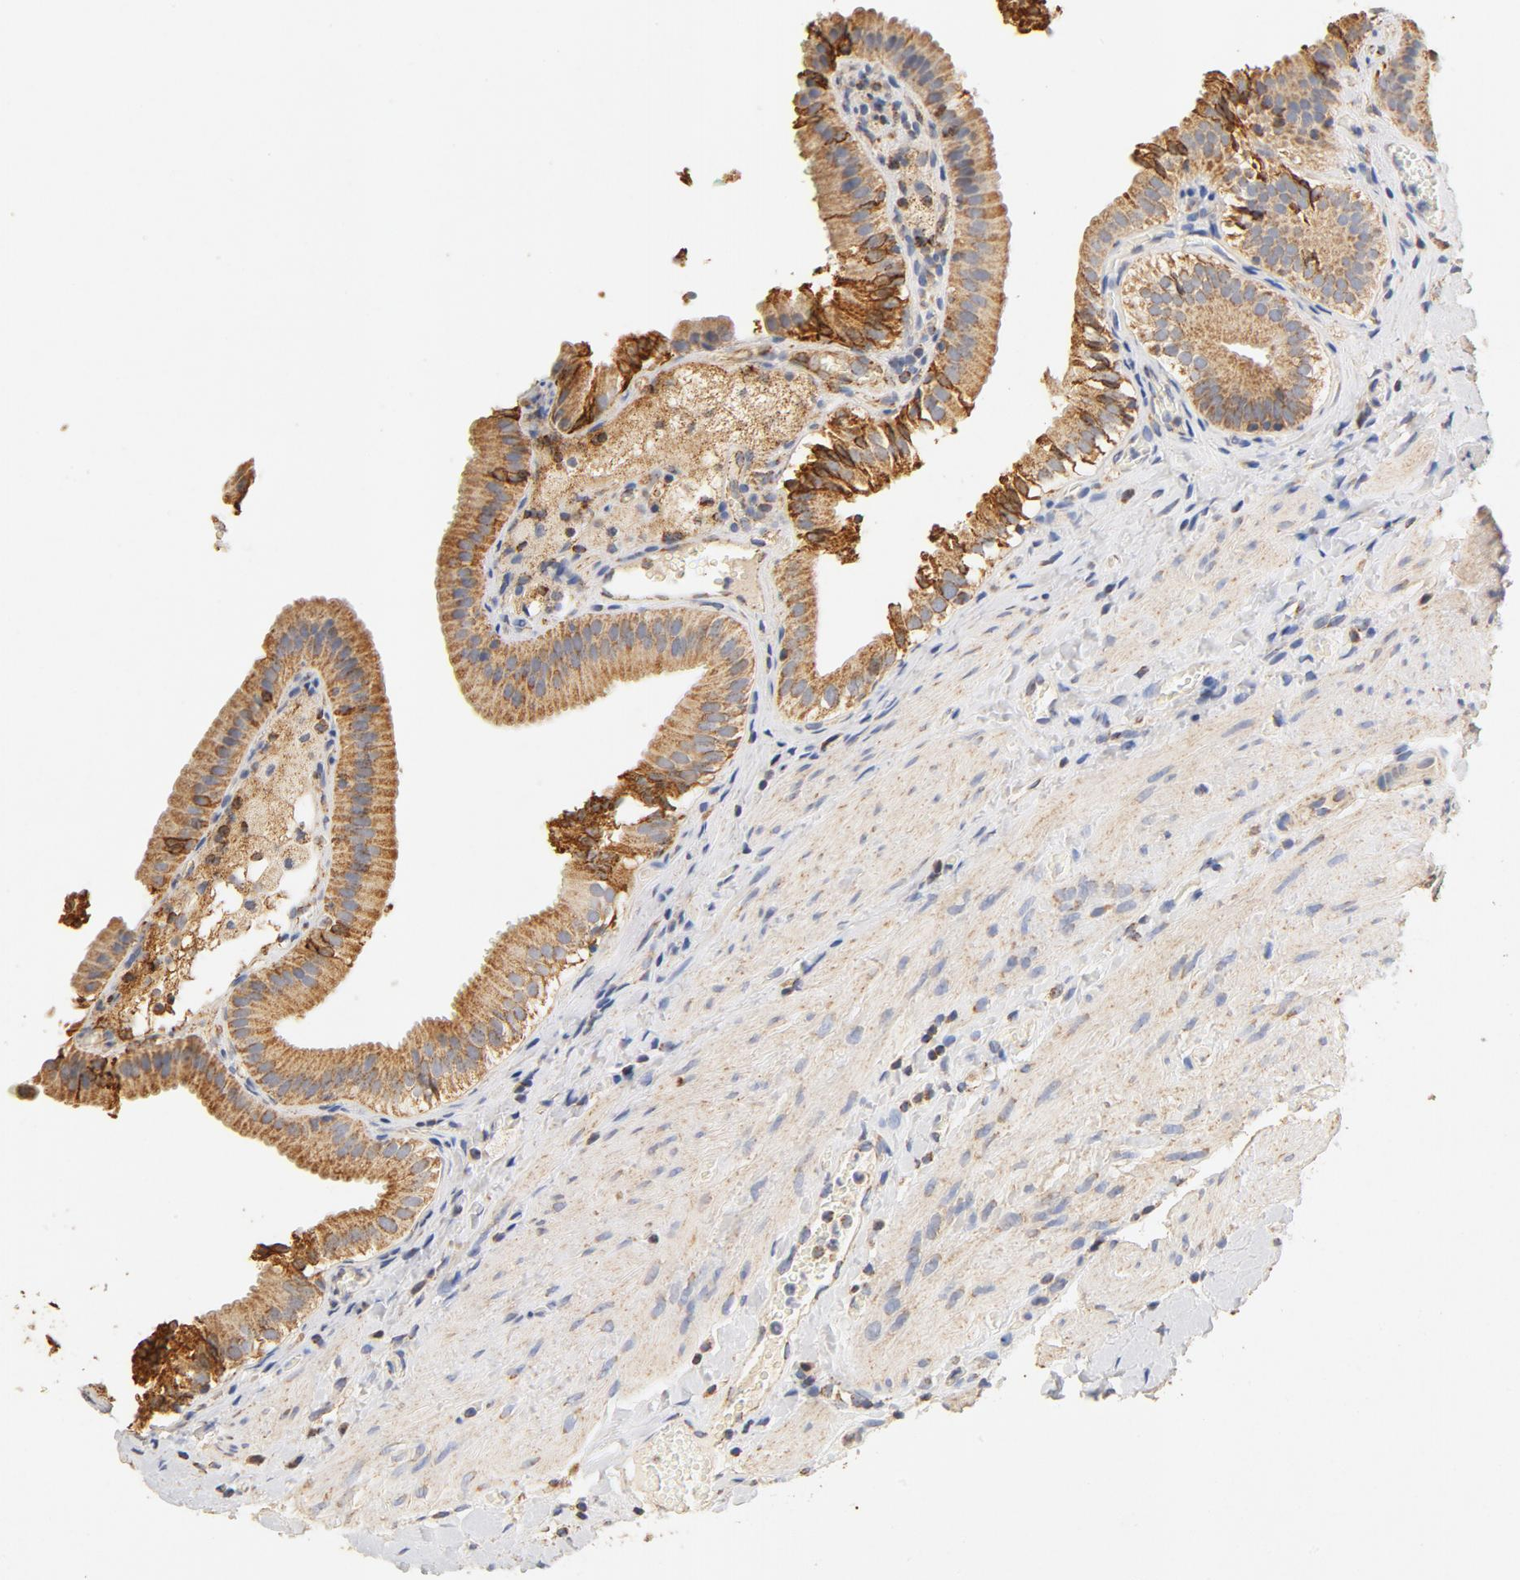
{"staining": {"intensity": "moderate", "quantity": ">75%", "location": "cytoplasmic/membranous"}, "tissue": "gallbladder", "cell_type": "Glandular cells", "image_type": "normal", "snomed": [{"axis": "morphology", "description": "Normal tissue, NOS"}, {"axis": "topography", "description": "Gallbladder"}], "caption": "Immunohistochemical staining of benign gallbladder shows moderate cytoplasmic/membranous protein staining in approximately >75% of glandular cells. (IHC, brightfield microscopy, high magnification).", "gene": "COX4I1", "patient": {"sex": "female", "age": 24}}